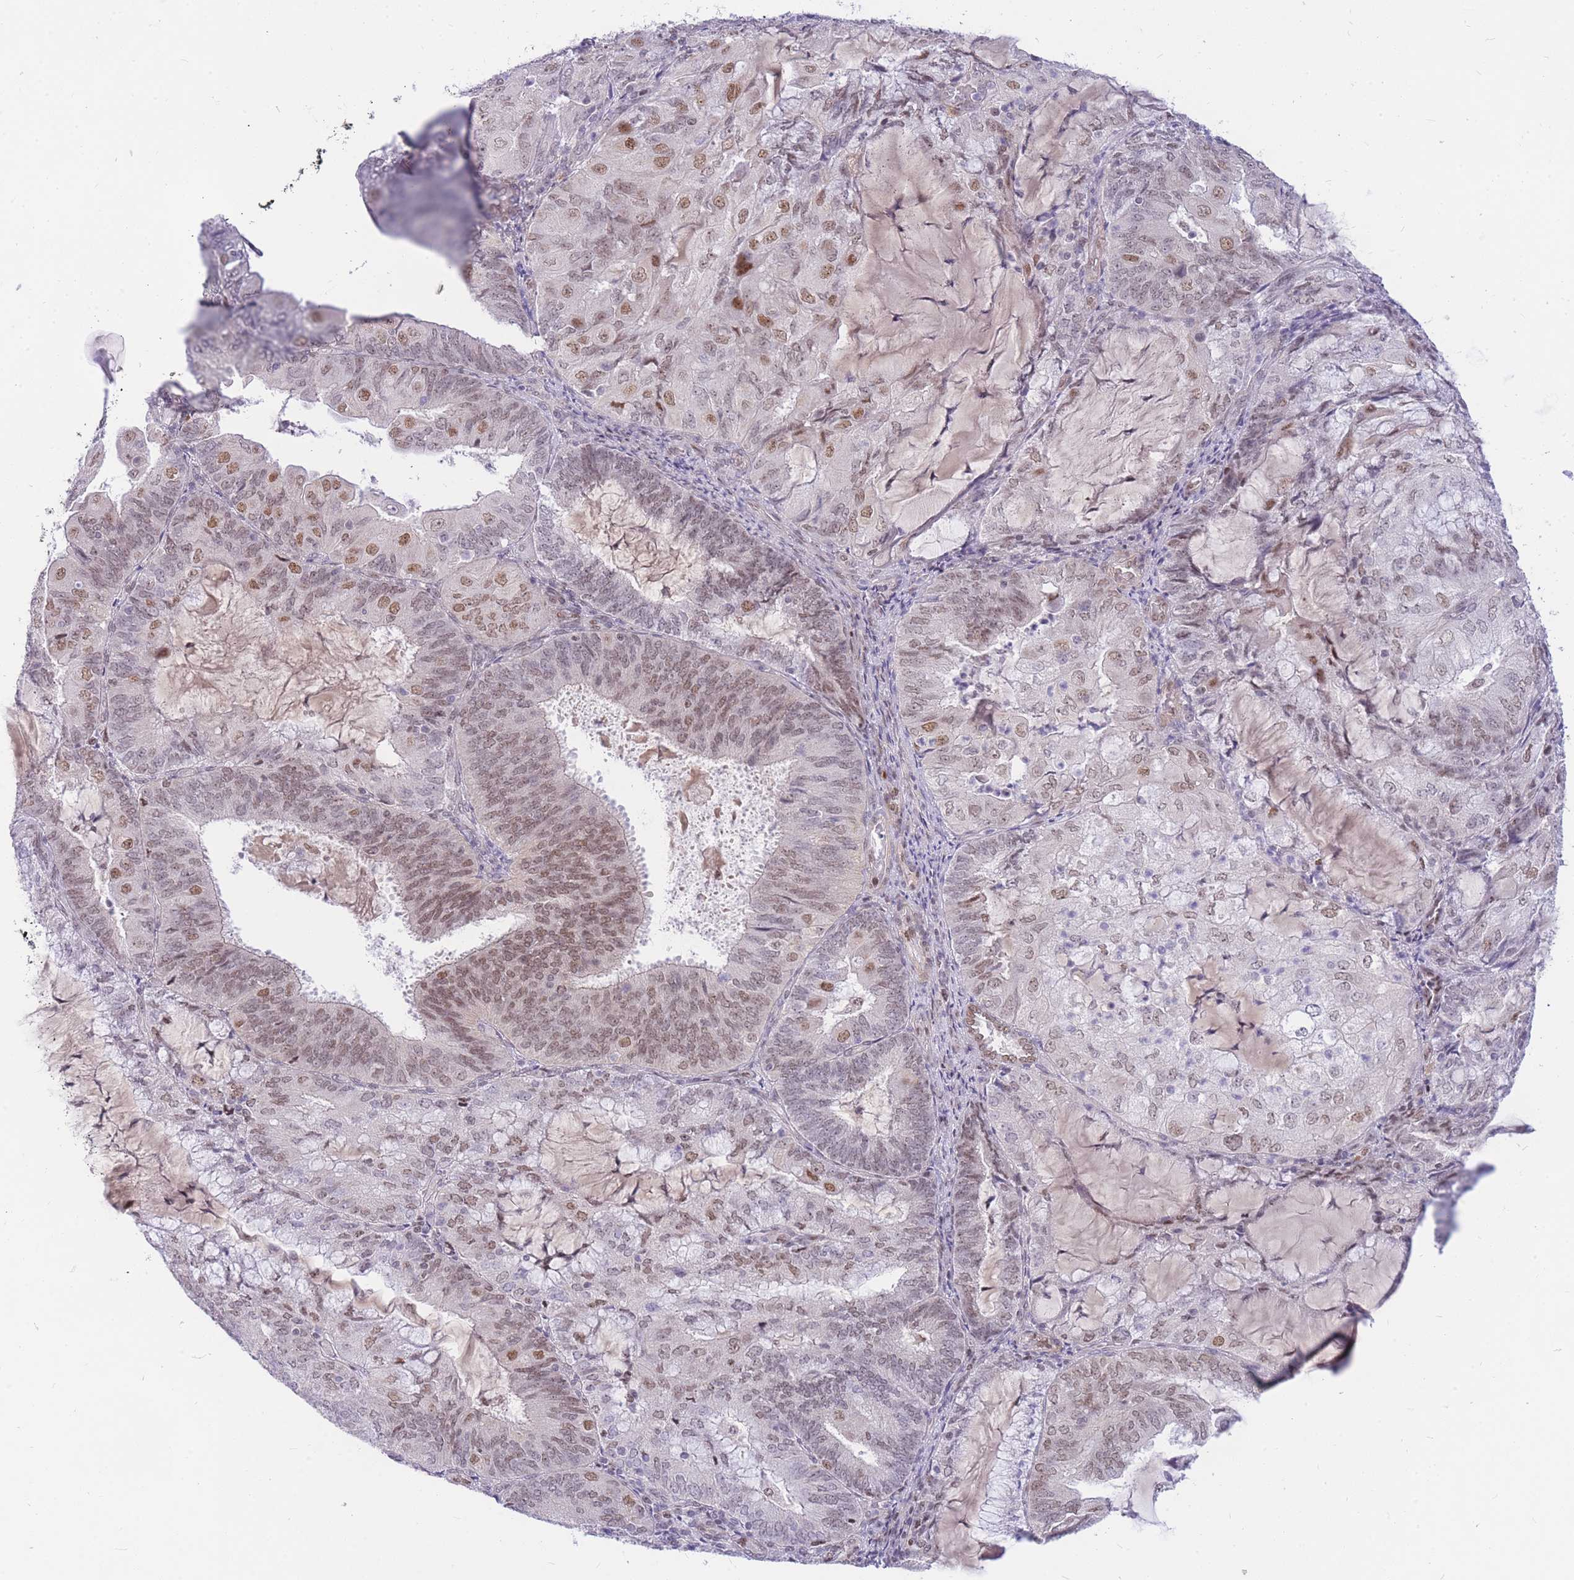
{"staining": {"intensity": "moderate", "quantity": ">75%", "location": "nuclear"}, "tissue": "endometrial cancer", "cell_type": "Tumor cells", "image_type": "cancer", "snomed": [{"axis": "morphology", "description": "Adenocarcinoma, NOS"}, {"axis": "topography", "description": "Endometrium"}], "caption": "A medium amount of moderate nuclear expression is identified in about >75% of tumor cells in endometrial adenocarcinoma tissue. The staining was performed using DAB (3,3'-diaminobenzidine), with brown indicating positive protein expression. Nuclei are stained blue with hematoxylin.", "gene": "TLE2", "patient": {"sex": "female", "age": 81}}